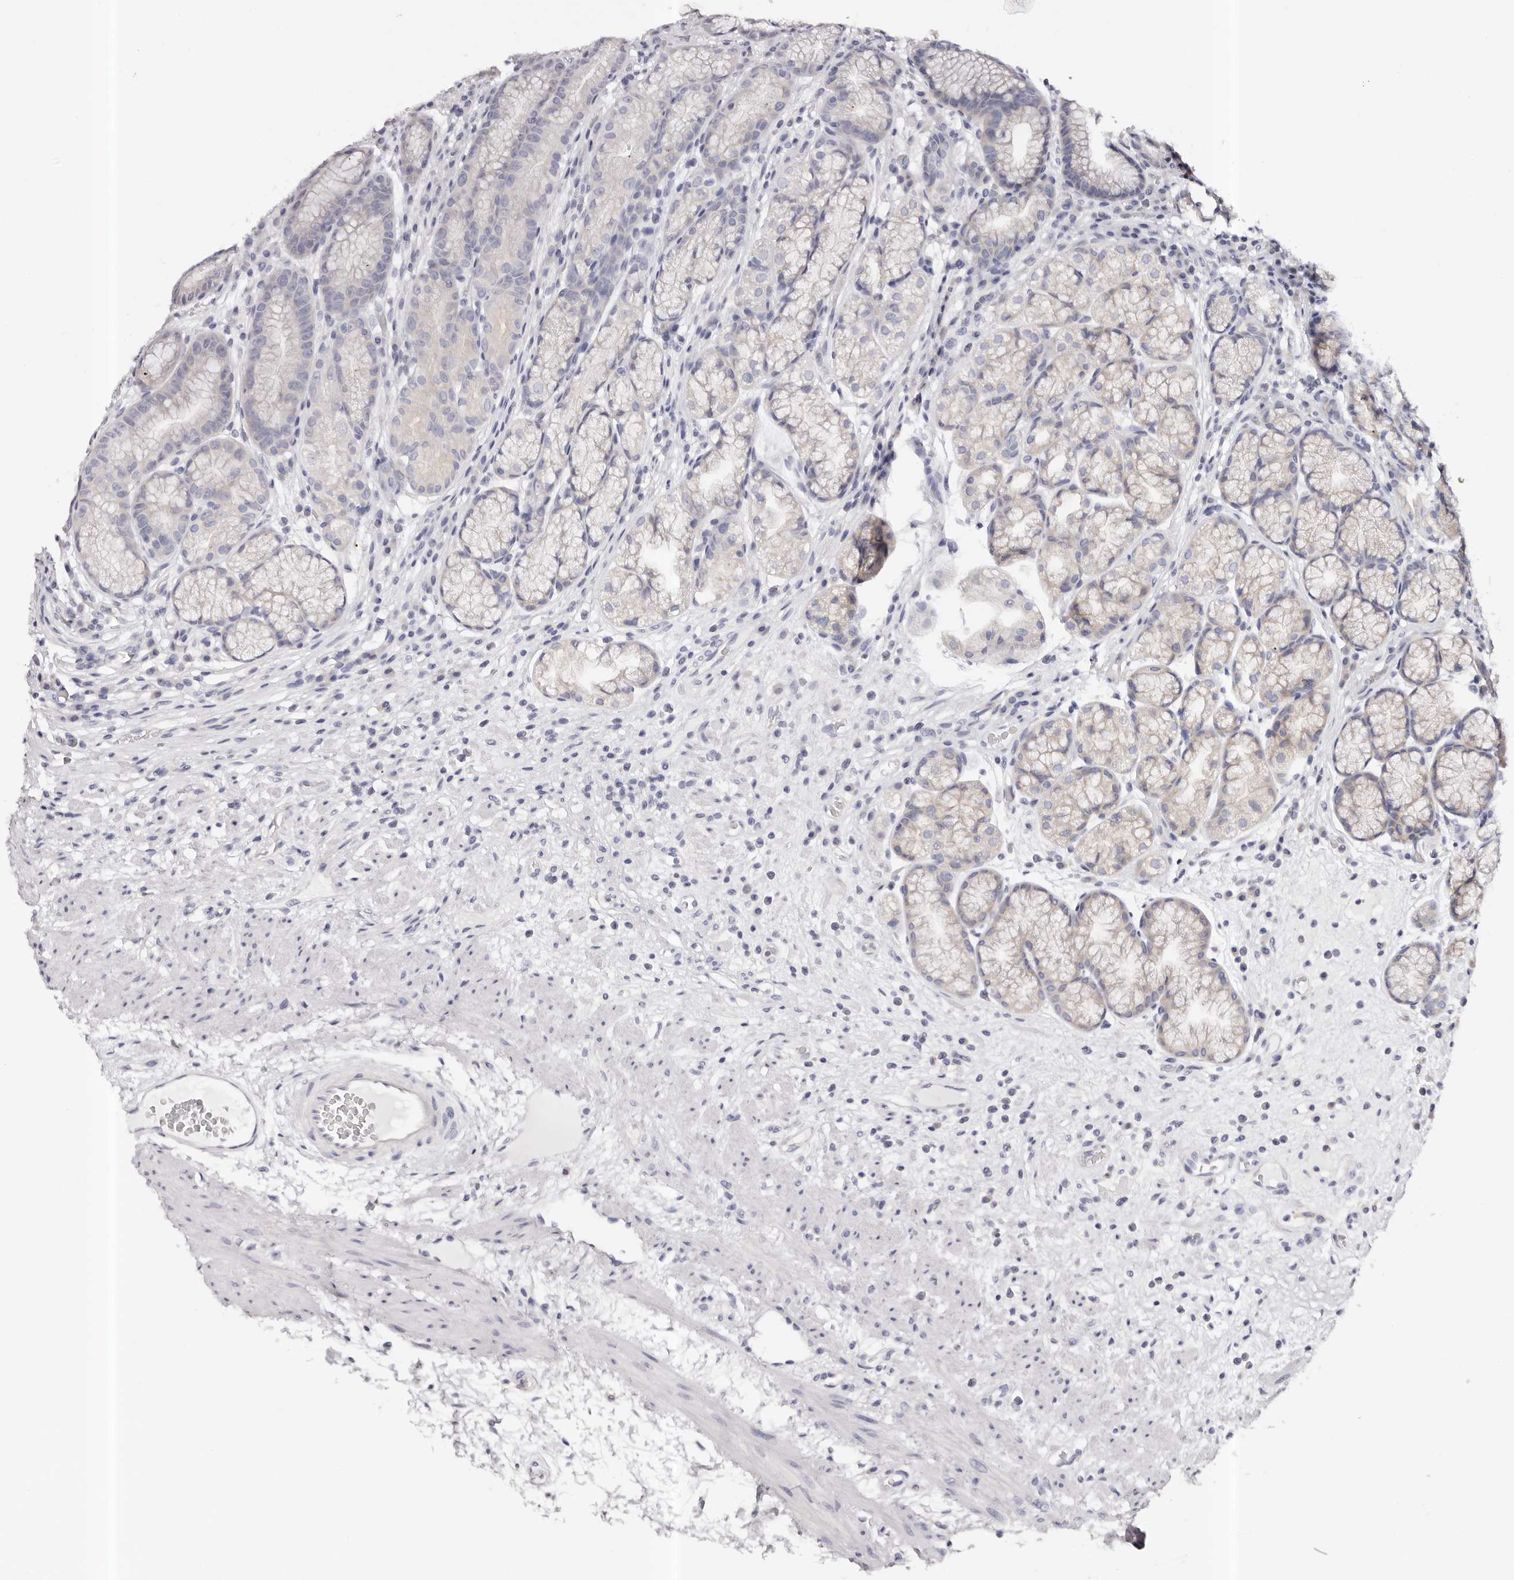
{"staining": {"intensity": "negative", "quantity": "none", "location": "none"}, "tissue": "stomach", "cell_type": "Glandular cells", "image_type": "normal", "snomed": [{"axis": "morphology", "description": "Normal tissue, NOS"}, {"axis": "topography", "description": "Stomach"}], "caption": "The IHC photomicrograph has no significant staining in glandular cells of stomach.", "gene": "ROM1", "patient": {"sex": "male", "age": 57}}